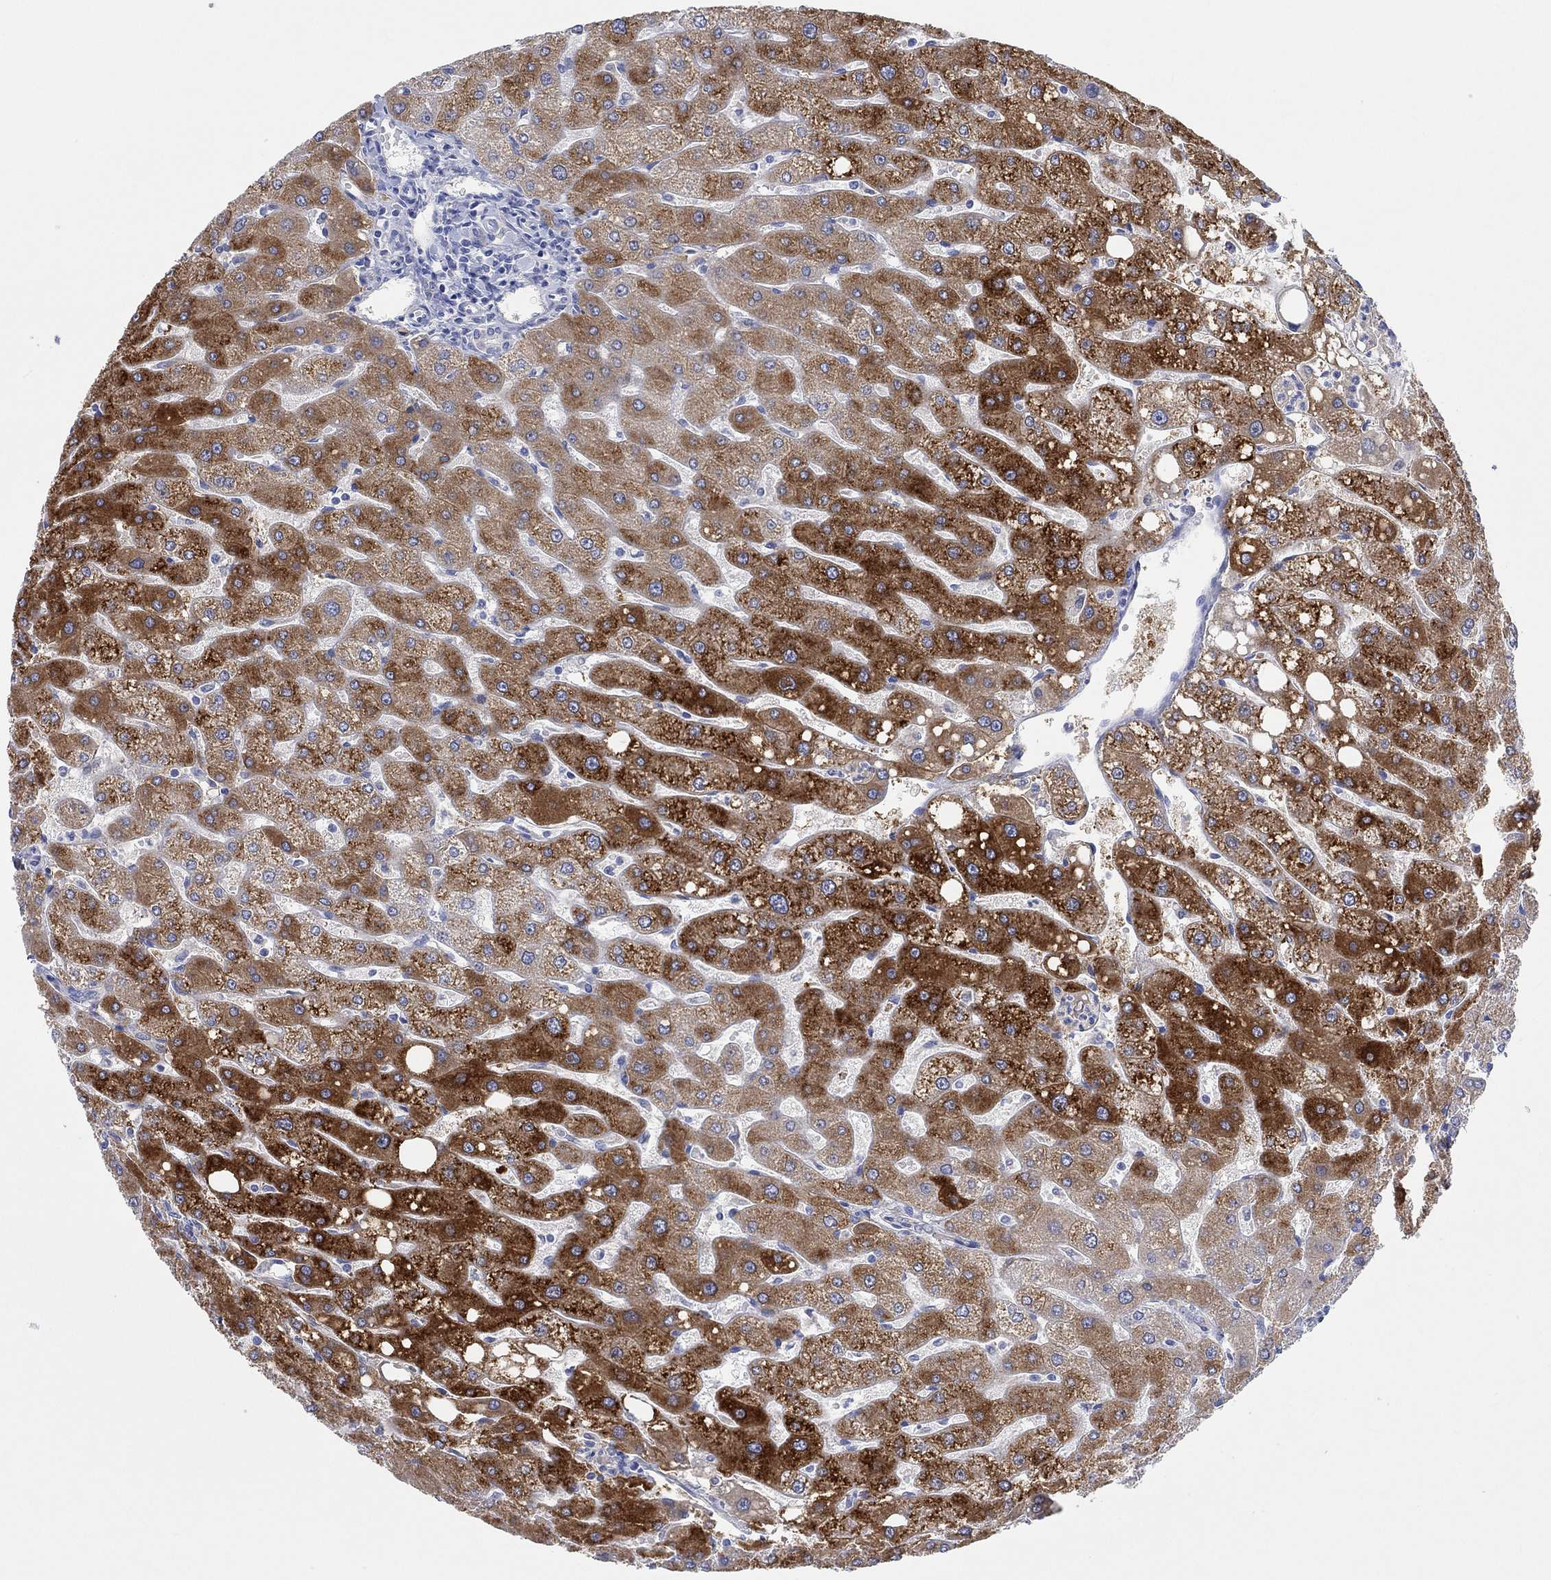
{"staining": {"intensity": "negative", "quantity": "none", "location": "none"}, "tissue": "liver", "cell_type": "Cholangiocytes", "image_type": "normal", "snomed": [{"axis": "morphology", "description": "Normal tissue, NOS"}, {"axis": "topography", "description": "Liver"}], "caption": "The histopathology image shows no significant staining in cholangiocytes of liver. (DAB (3,3'-diaminobenzidine) immunohistochemistry (IHC), high magnification).", "gene": "REEP6", "patient": {"sex": "male", "age": 67}}